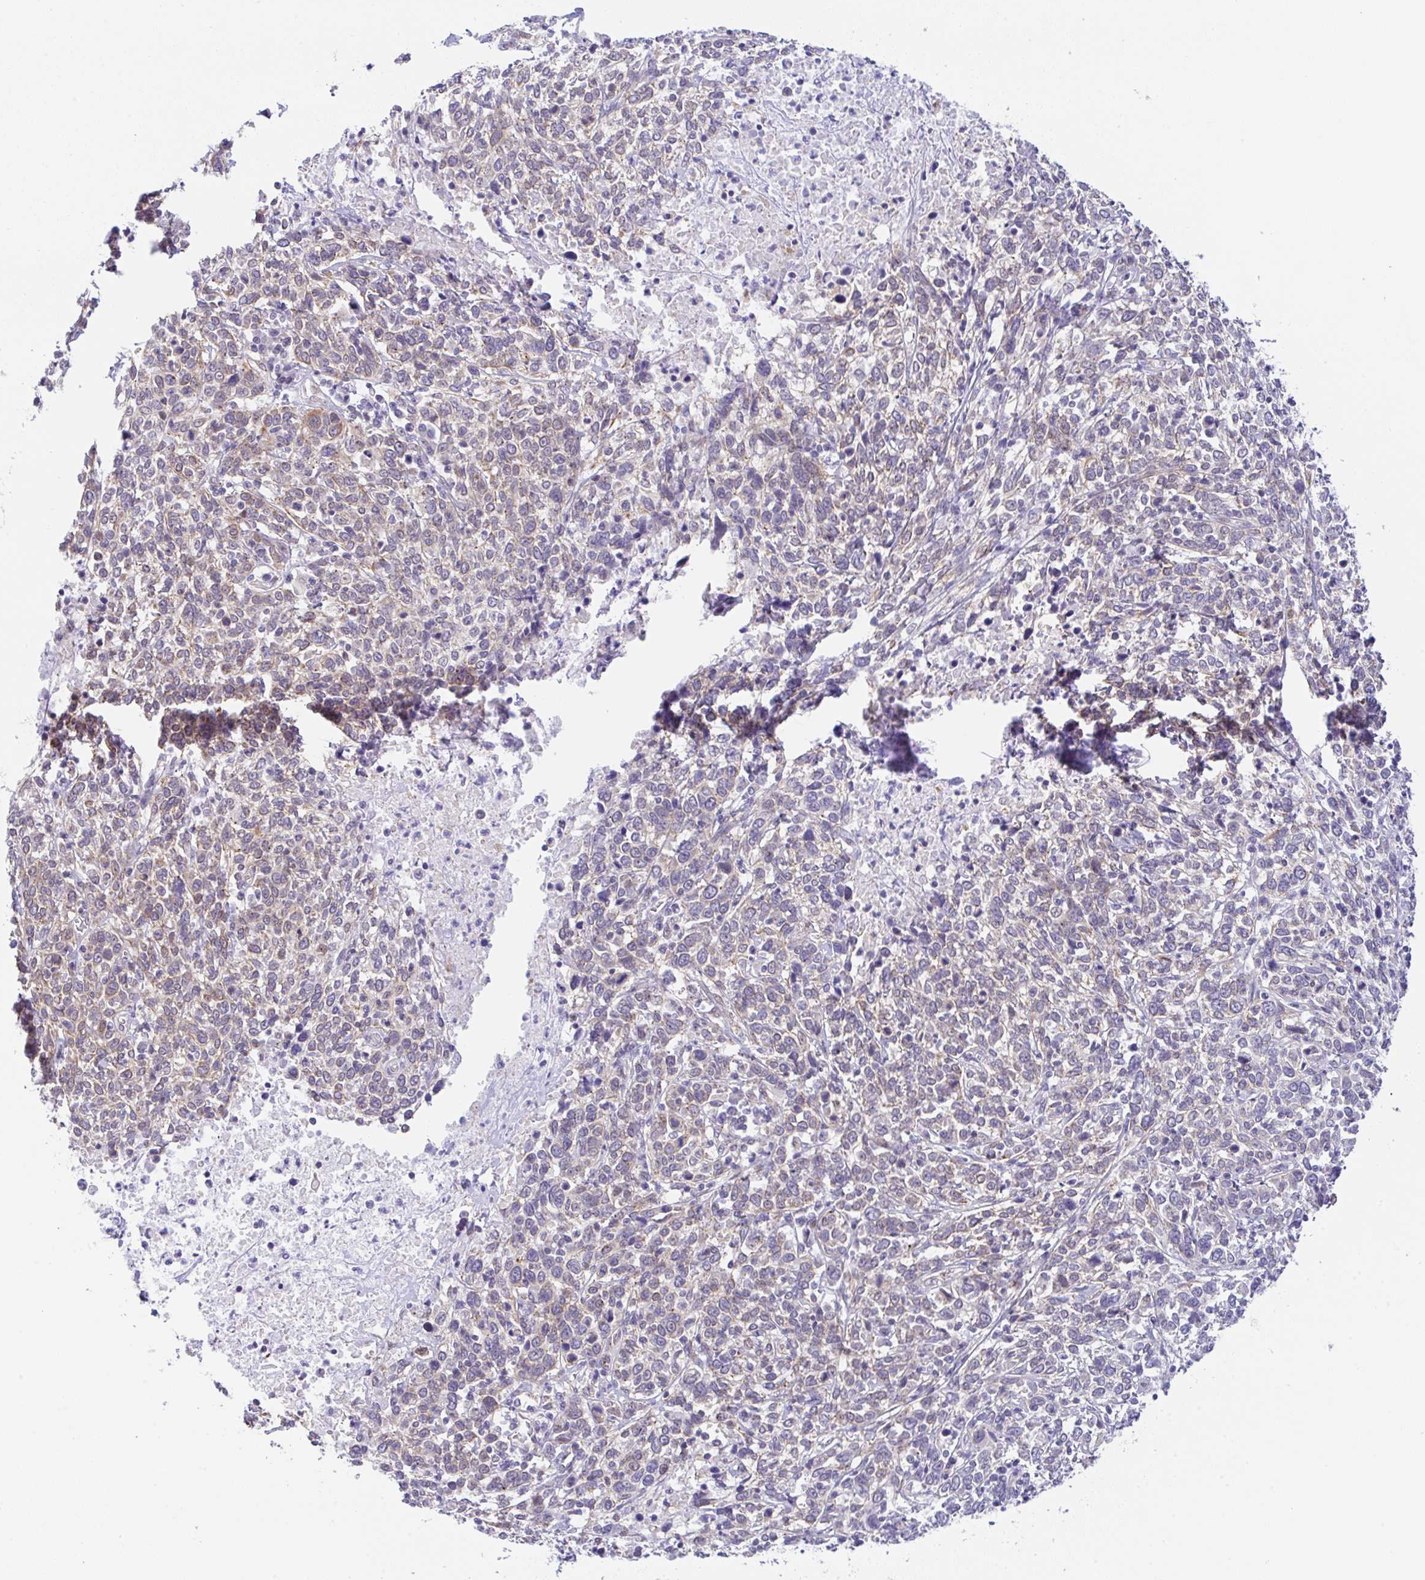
{"staining": {"intensity": "negative", "quantity": "none", "location": "none"}, "tissue": "cervical cancer", "cell_type": "Tumor cells", "image_type": "cancer", "snomed": [{"axis": "morphology", "description": "Squamous cell carcinoma, NOS"}, {"axis": "topography", "description": "Cervix"}], "caption": "Micrograph shows no protein staining in tumor cells of squamous cell carcinoma (cervical) tissue. (IHC, brightfield microscopy, high magnification).", "gene": "CGNL1", "patient": {"sex": "female", "age": 46}}